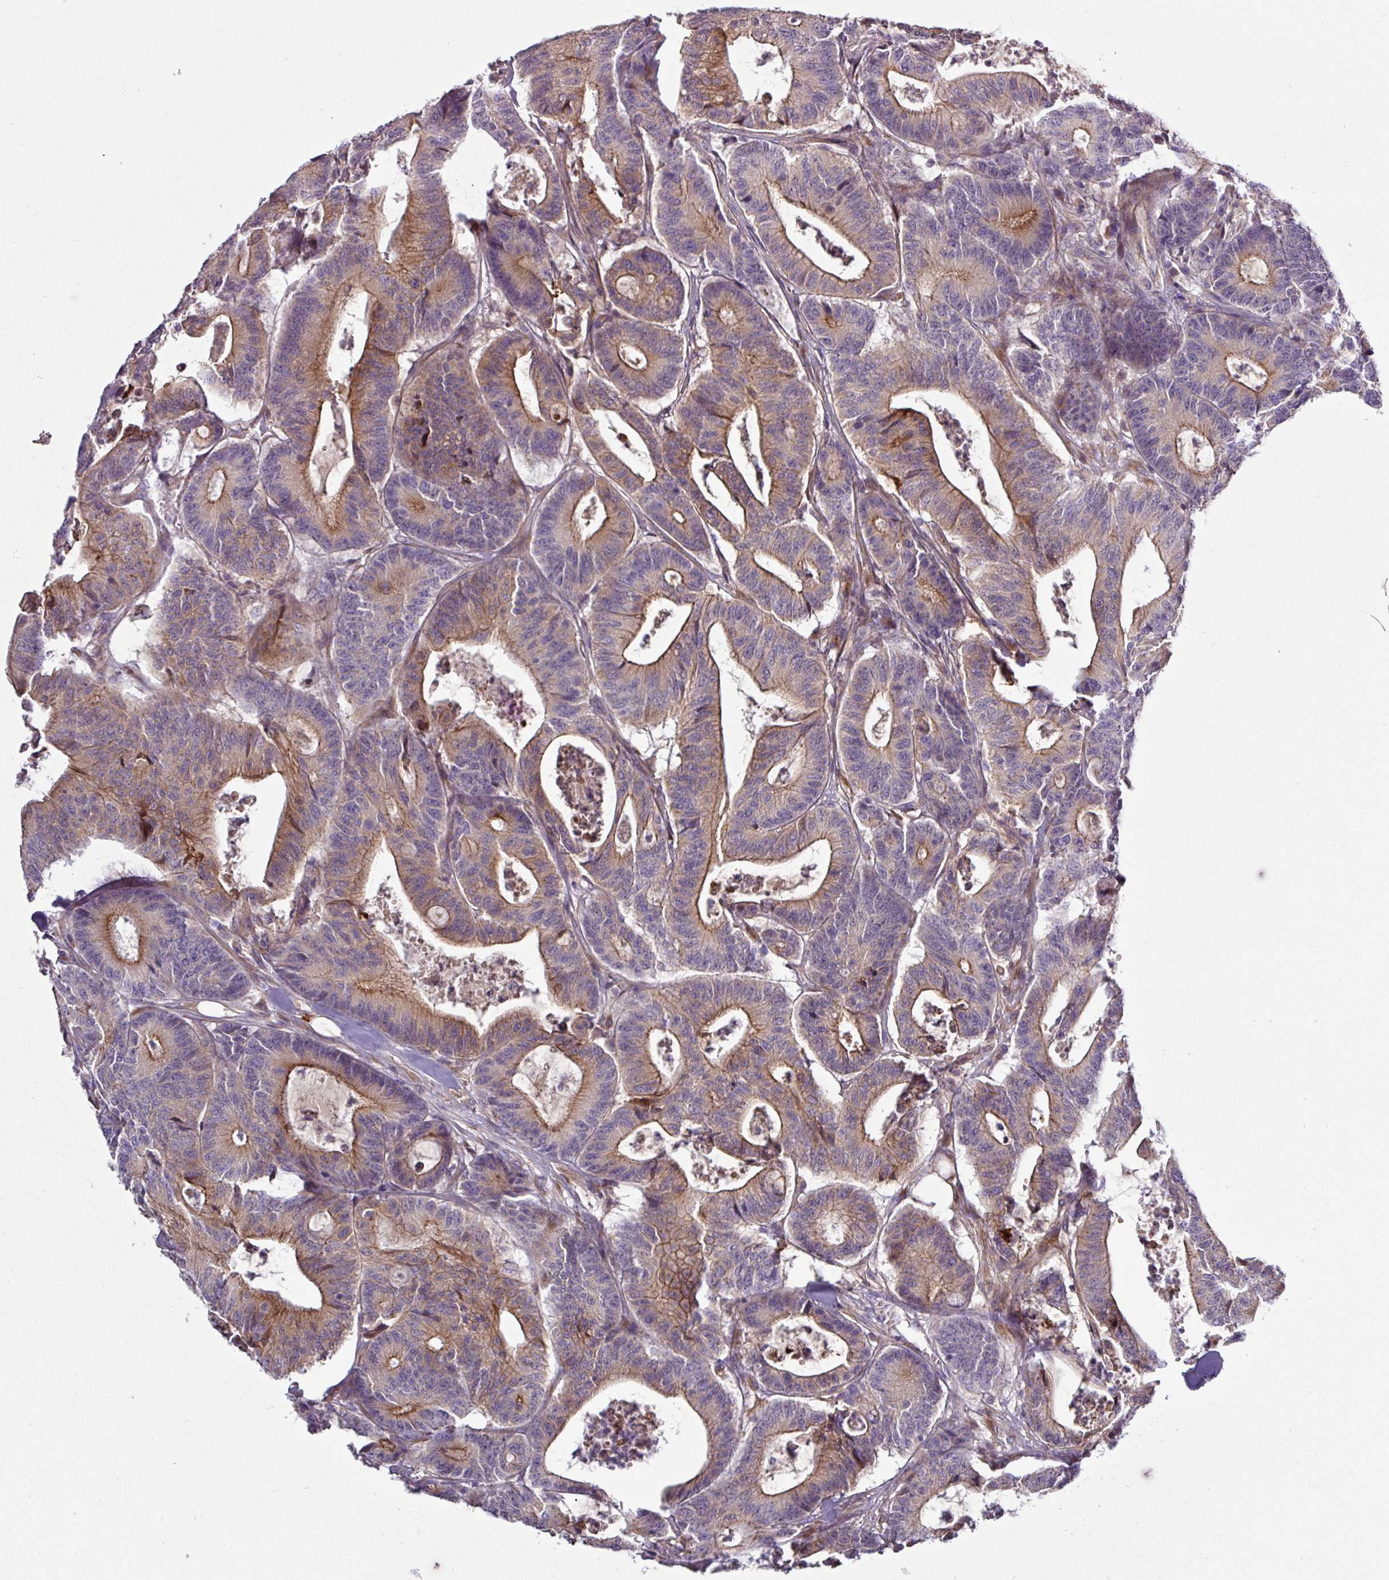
{"staining": {"intensity": "moderate", "quantity": ">75%", "location": "cytoplasmic/membranous"}, "tissue": "colorectal cancer", "cell_type": "Tumor cells", "image_type": "cancer", "snomed": [{"axis": "morphology", "description": "Adenocarcinoma, NOS"}, {"axis": "topography", "description": "Colon"}], "caption": "Immunohistochemistry photomicrograph of colorectal cancer (adenocarcinoma) stained for a protein (brown), which demonstrates medium levels of moderate cytoplasmic/membranous expression in about >75% of tumor cells.", "gene": "GAN", "patient": {"sex": "female", "age": 84}}